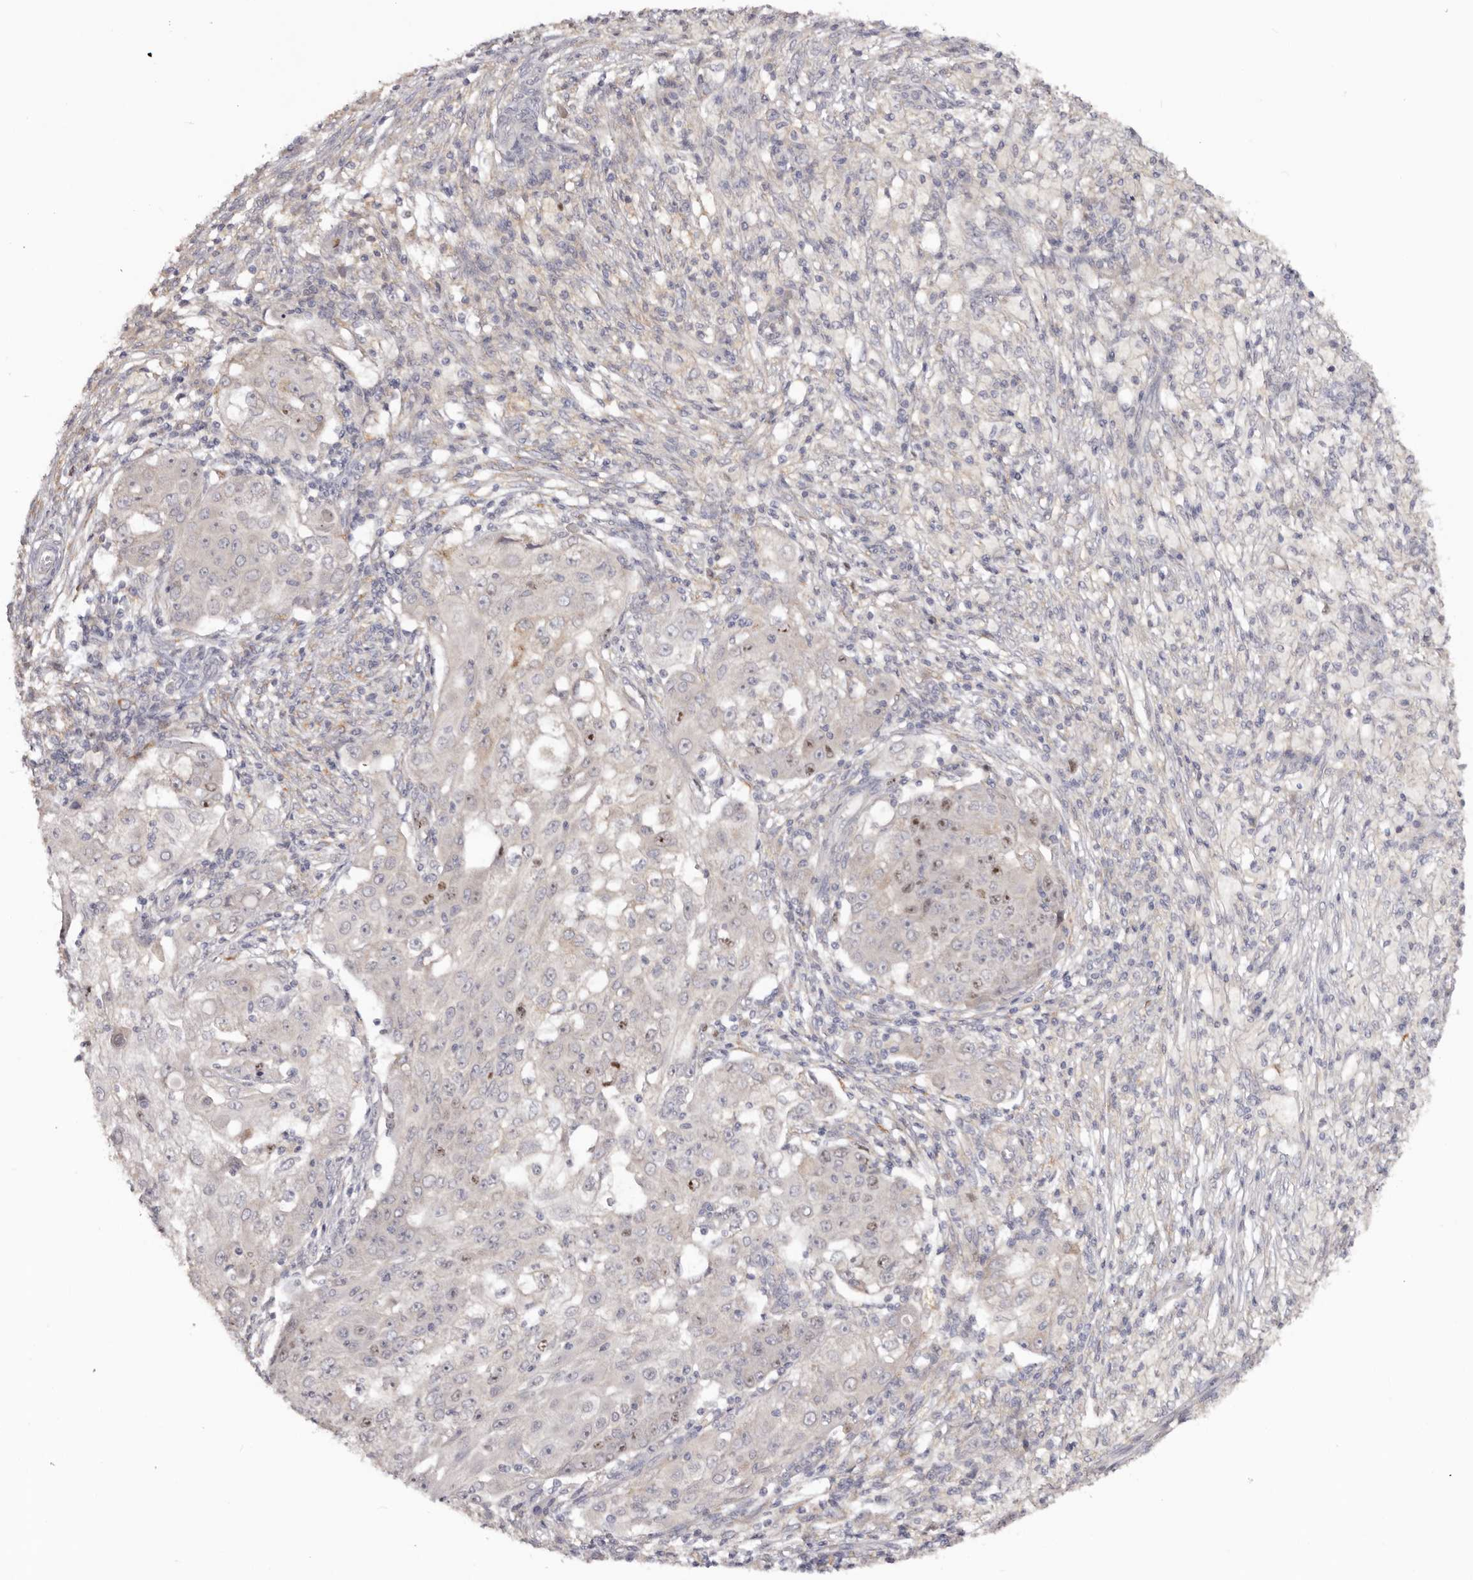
{"staining": {"intensity": "moderate", "quantity": "<25%", "location": "nuclear"}, "tissue": "ovarian cancer", "cell_type": "Tumor cells", "image_type": "cancer", "snomed": [{"axis": "morphology", "description": "Carcinoma, endometroid"}, {"axis": "topography", "description": "Ovary"}], "caption": "Protein staining shows moderate nuclear expression in about <25% of tumor cells in ovarian endometroid carcinoma.", "gene": "CCDC190", "patient": {"sex": "female", "age": 42}}